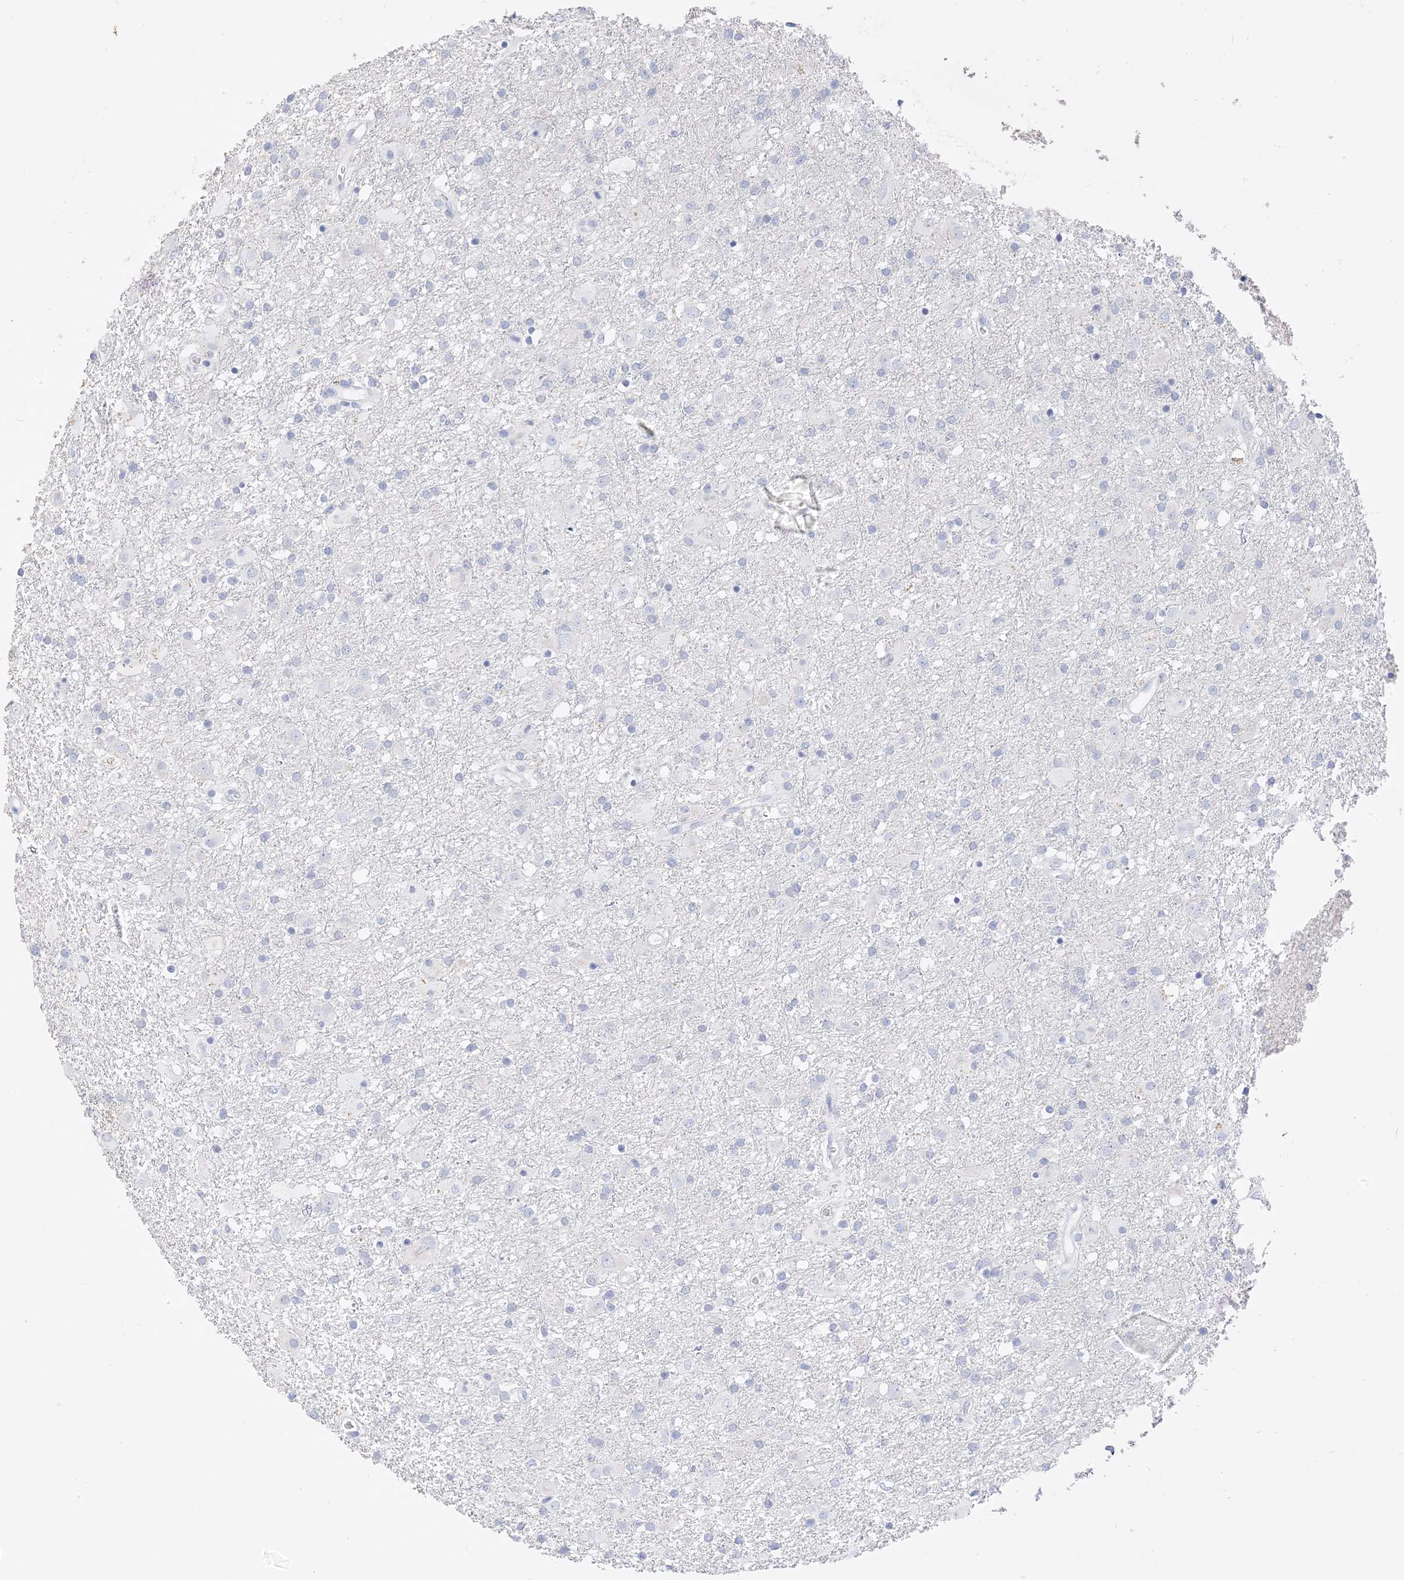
{"staining": {"intensity": "negative", "quantity": "none", "location": "none"}, "tissue": "glioma", "cell_type": "Tumor cells", "image_type": "cancer", "snomed": [{"axis": "morphology", "description": "Glioma, malignant, Low grade"}, {"axis": "topography", "description": "Brain"}], "caption": "IHC of human low-grade glioma (malignant) reveals no positivity in tumor cells.", "gene": "MUC17", "patient": {"sex": "male", "age": 65}}